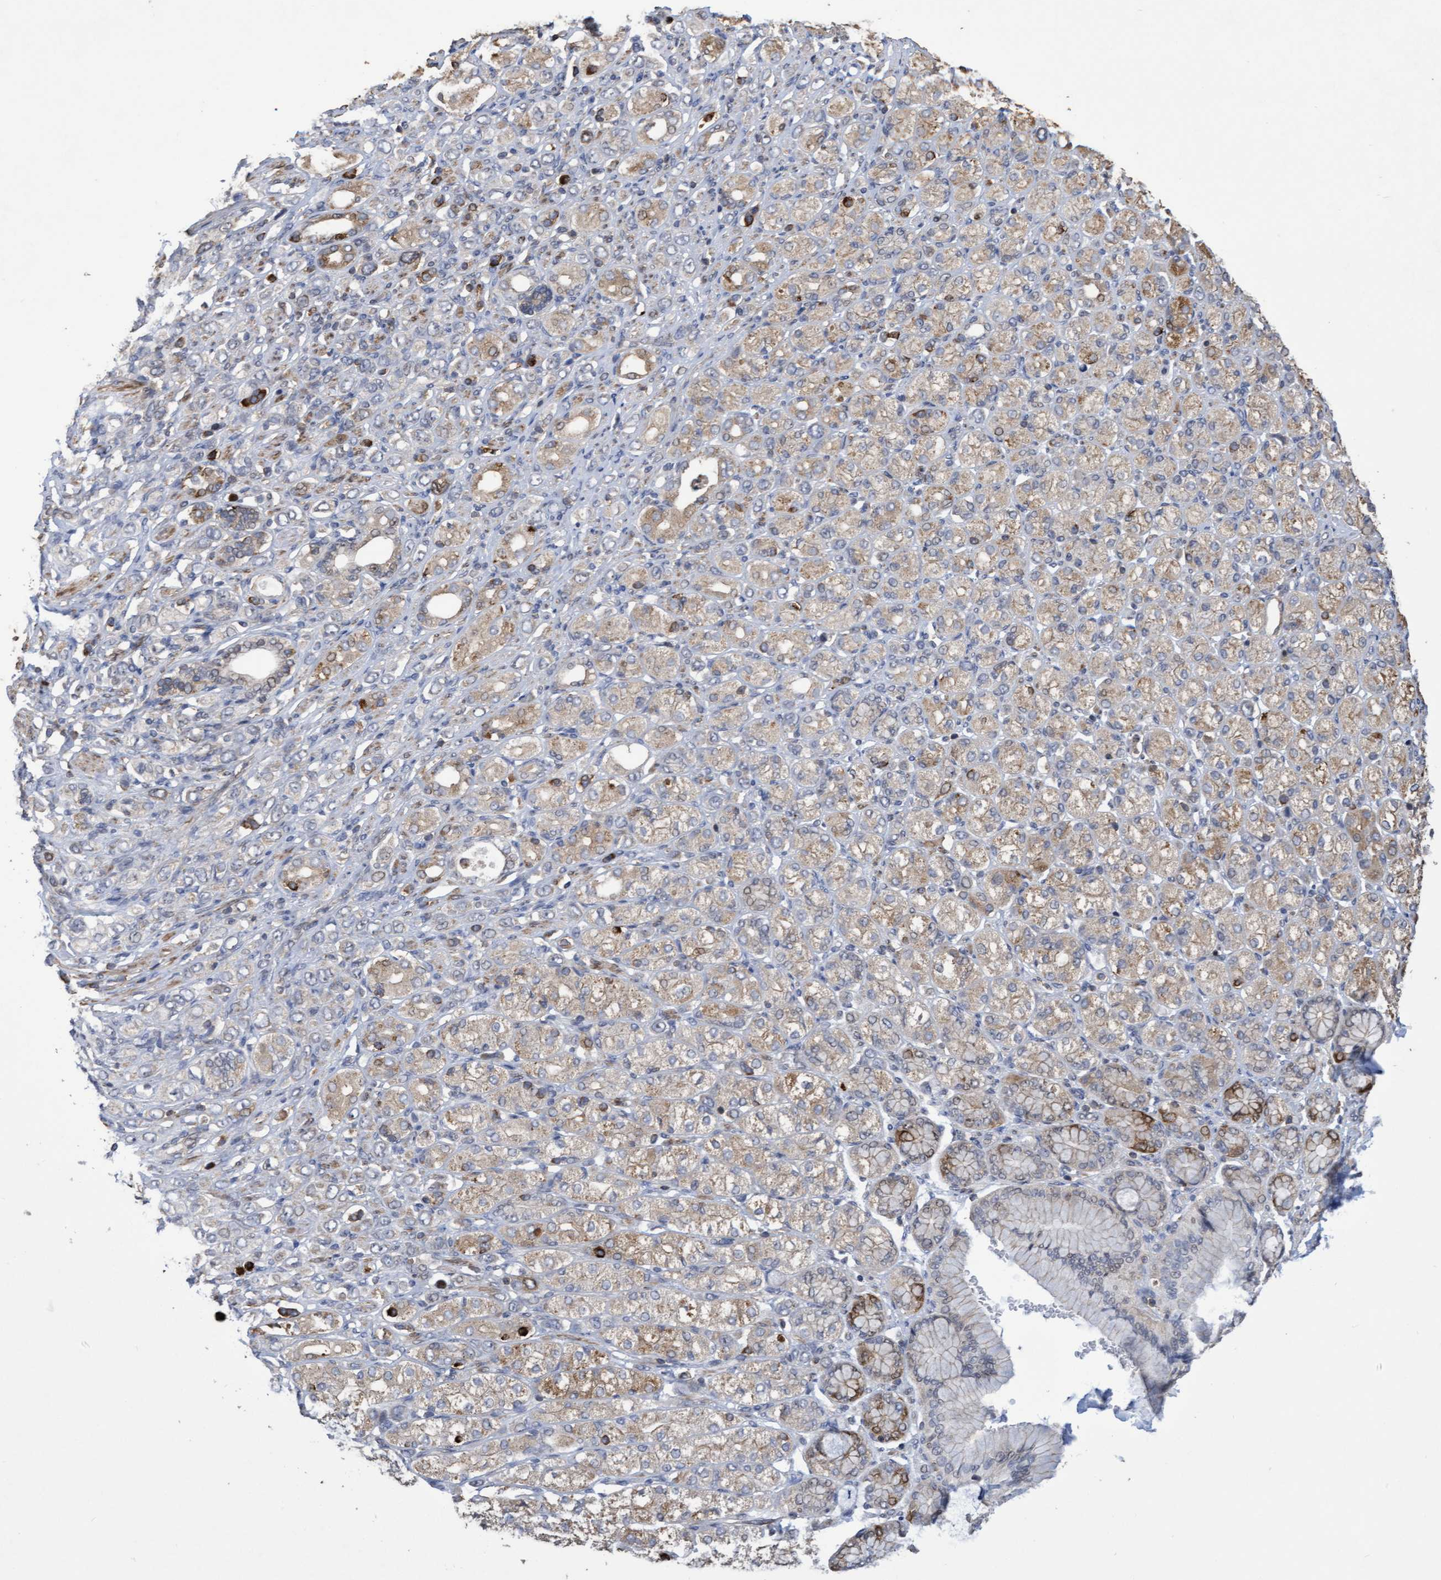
{"staining": {"intensity": "negative", "quantity": "none", "location": "none"}, "tissue": "stomach cancer", "cell_type": "Tumor cells", "image_type": "cancer", "snomed": [{"axis": "morphology", "description": "Adenocarcinoma, NOS"}, {"axis": "topography", "description": "Stomach"}], "caption": "This is a histopathology image of immunohistochemistry (IHC) staining of stomach cancer (adenocarcinoma), which shows no expression in tumor cells. (Stains: DAB (3,3'-diaminobenzidine) IHC with hematoxylin counter stain, Microscopy: brightfield microscopy at high magnification).", "gene": "SLBP", "patient": {"sex": "female", "age": 65}}